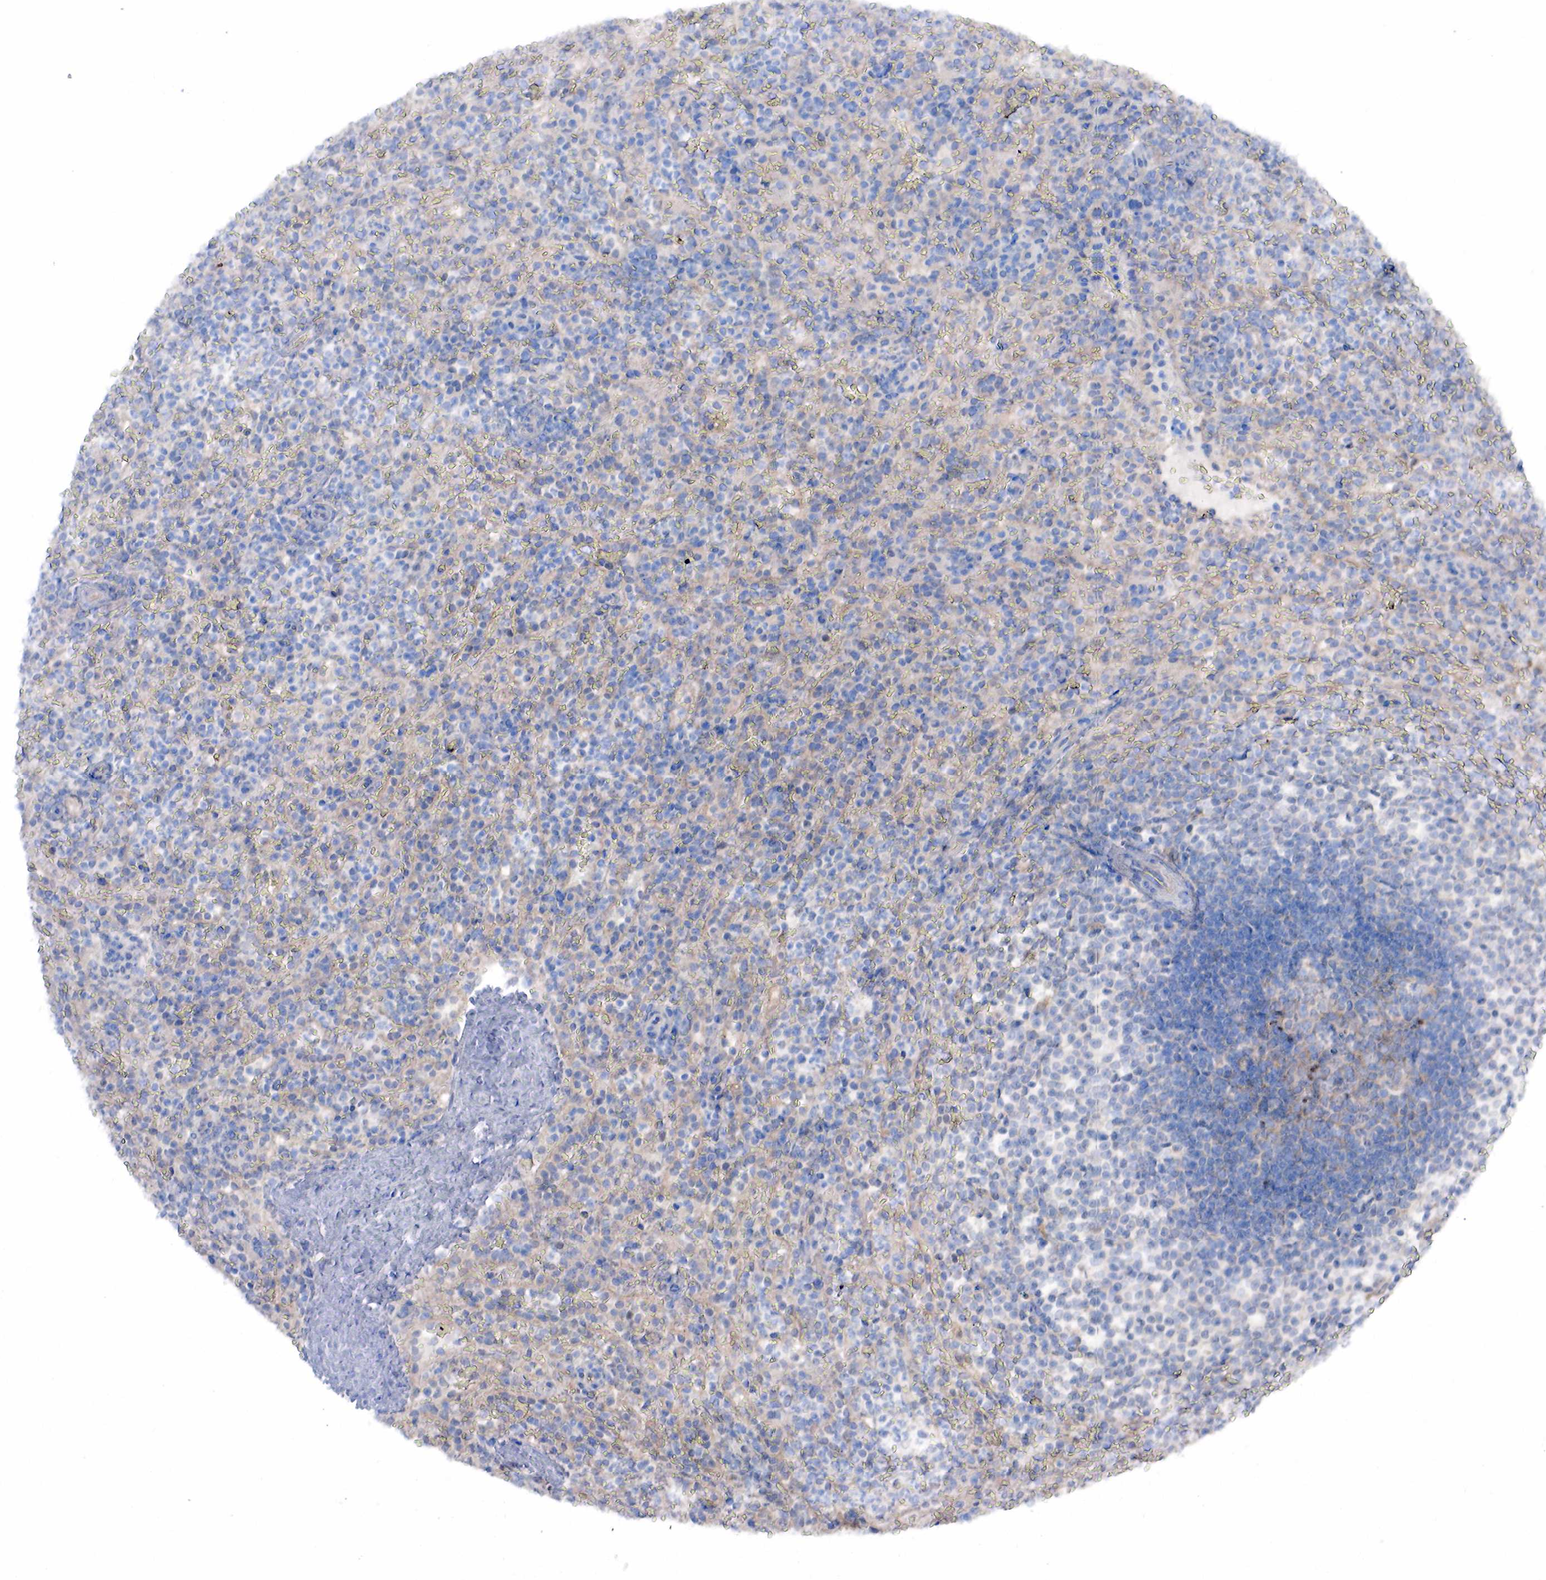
{"staining": {"intensity": "negative", "quantity": "none", "location": "none"}, "tissue": "spleen", "cell_type": "Cells in red pulp", "image_type": "normal", "snomed": [{"axis": "morphology", "description": "Normal tissue, NOS"}, {"axis": "topography", "description": "Spleen"}], "caption": "IHC of normal spleen displays no staining in cells in red pulp. The staining was performed using DAB (3,3'-diaminobenzidine) to visualize the protein expression in brown, while the nuclei were stained in blue with hematoxylin (Magnification: 20x).", "gene": "PGR", "patient": {"sex": "female", "age": 21}}